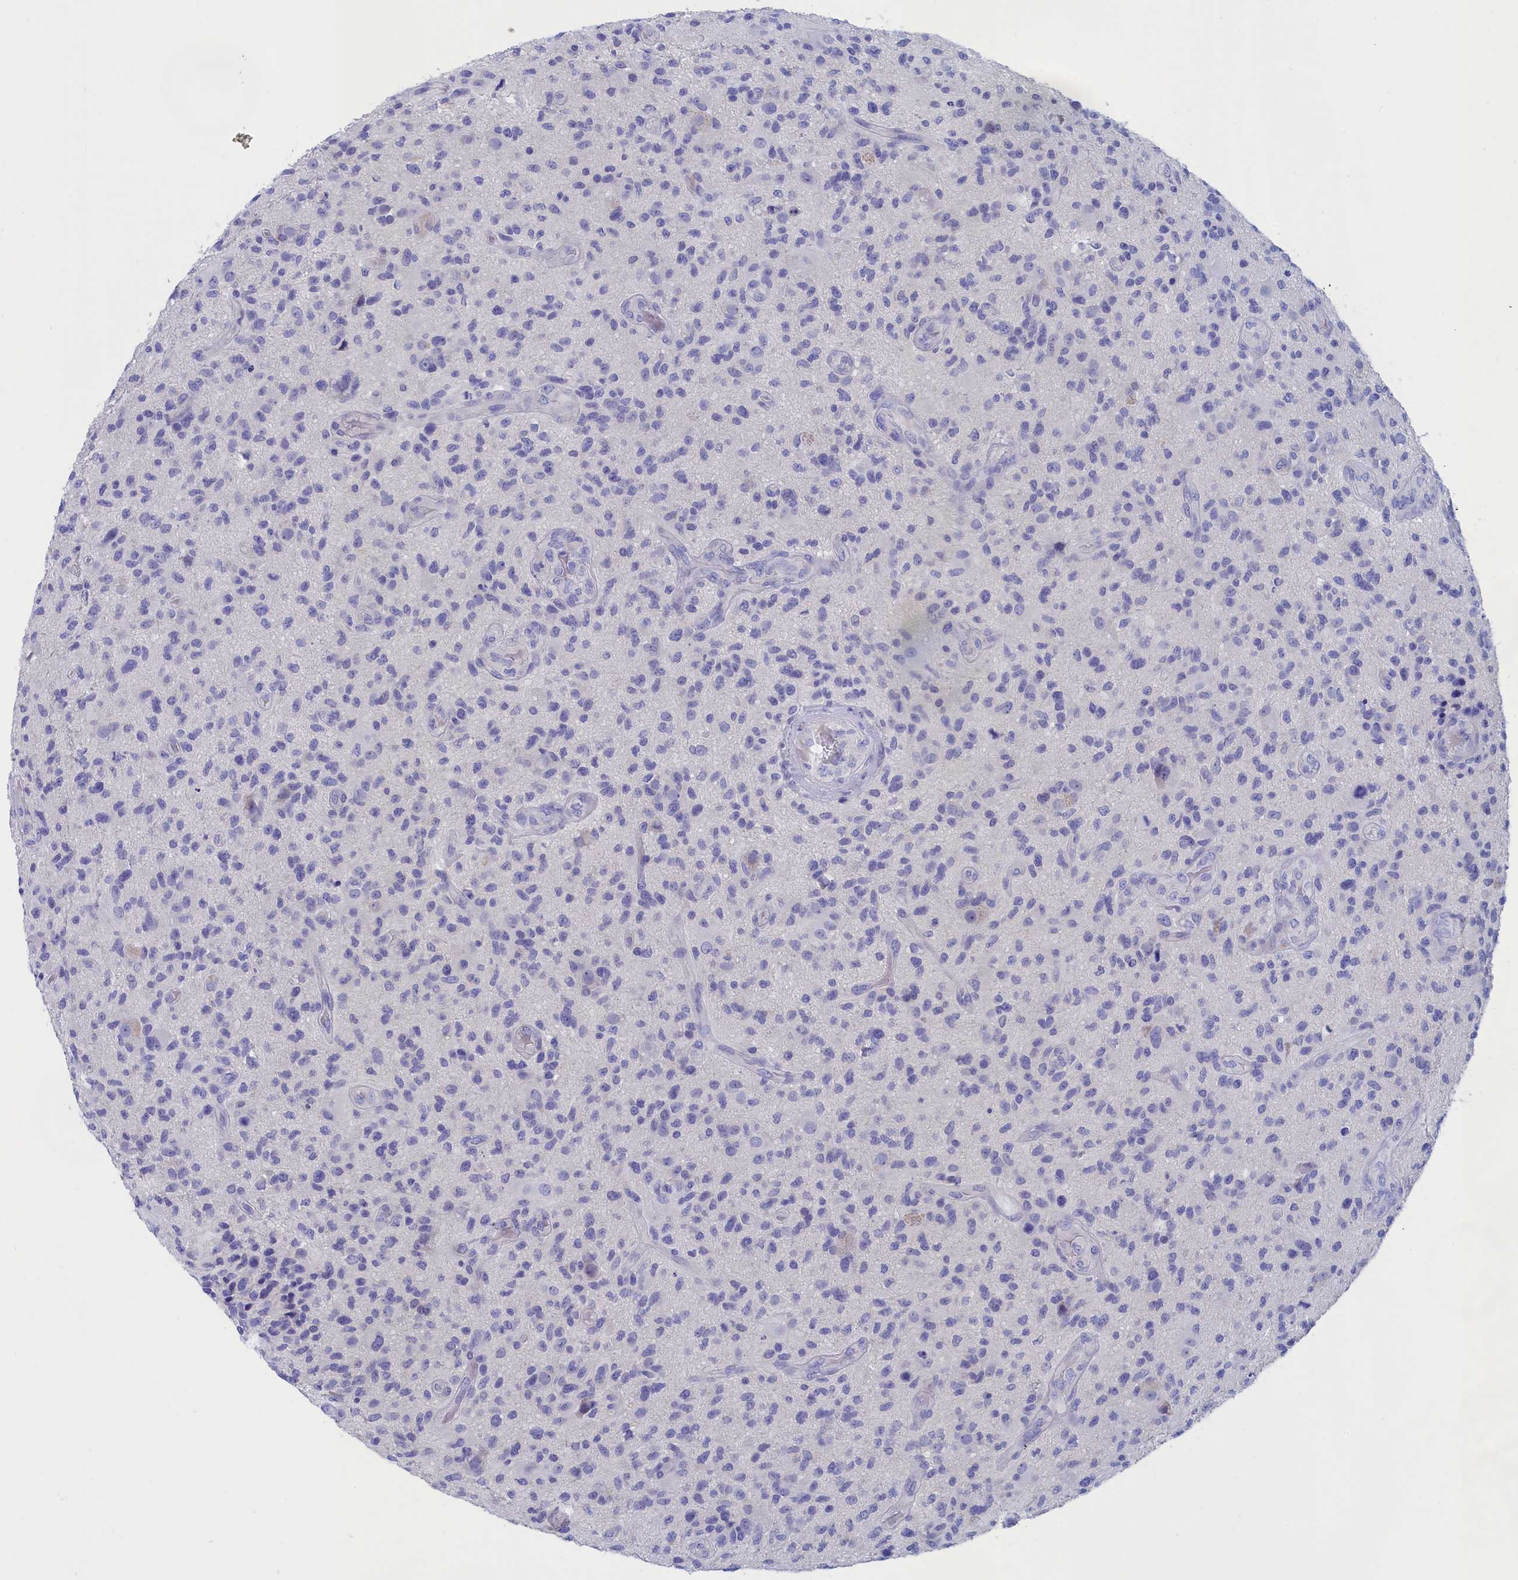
{"staining": {"intensity": "negative", "quantity": "none", "location": "none"}, "tissue": "glioma", "cell_type": "Tumor cells", "image_type": "cancer", "snomed": [{"axis": "morphology", "description": "Glioma, malignant, High grade"}, {"axis": "topography", "description": "Brain"}], "caption": "There is no significant expression in tumor cells of high-grade glioma (malignant).", "gene": "ANKRD2", "patient": {"sex": "male", "age": 47}}